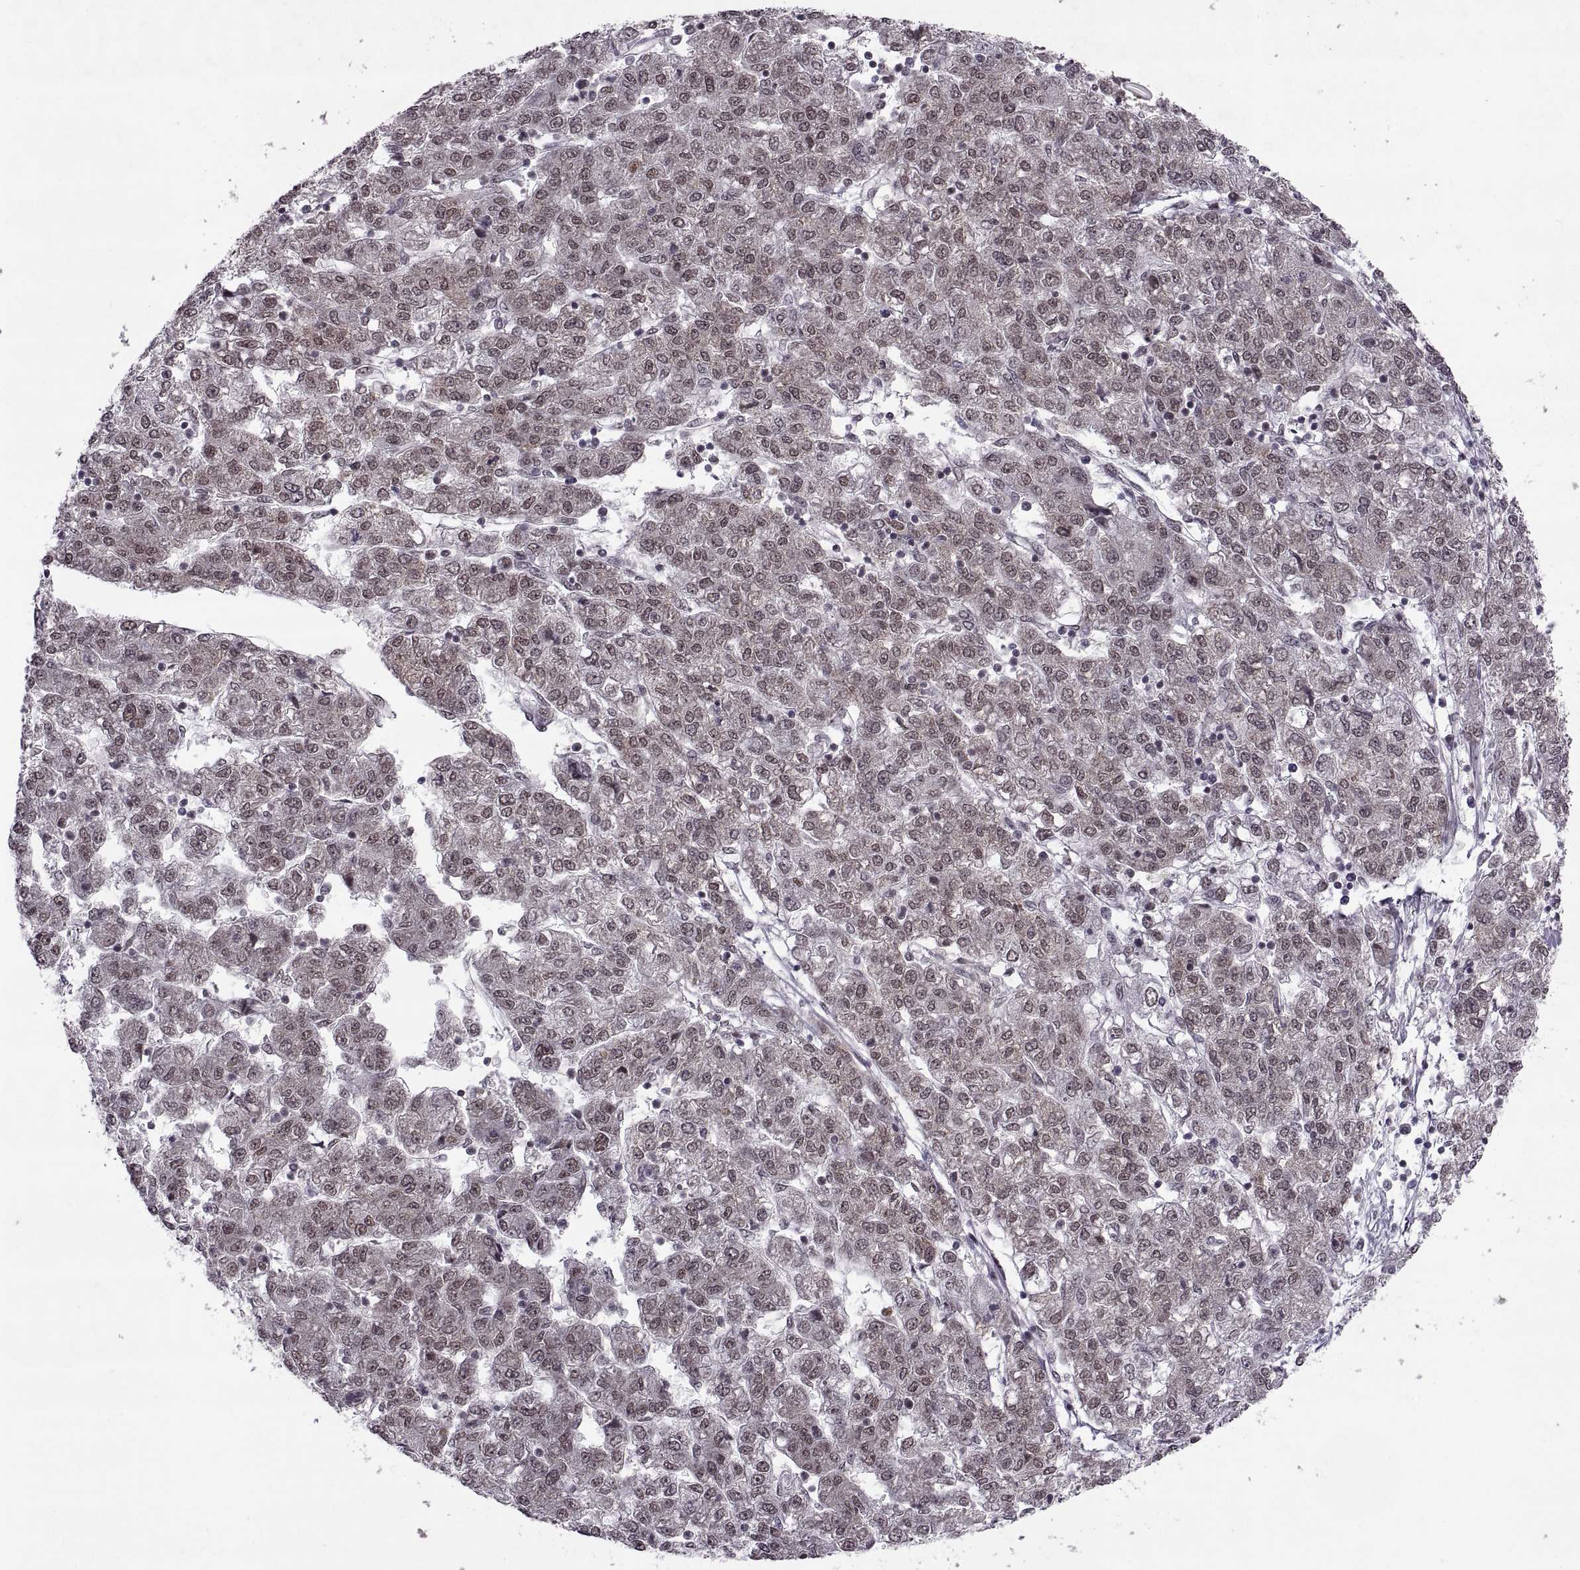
{"staining": {"intensity": "weak", "quantity": "25%-75%", "location": "nuclear"}, "tissue": "liver cancer", "cell_type": "Tumor cells", "image_type": "cancer", "snomed": [{"axis": "morphology", "description": "Carcinoma, Hepatocellular, NOS"}, {"axis": "topography", "description": "Liver"}], "caption": "Immunohistochemistry (IHC) of human liver cancer shows low levels of weak nuclear expression in about 25%-75% of tumor cells.", "gene": "MT1E", "patient": {"sex": "male", "age": 56}}